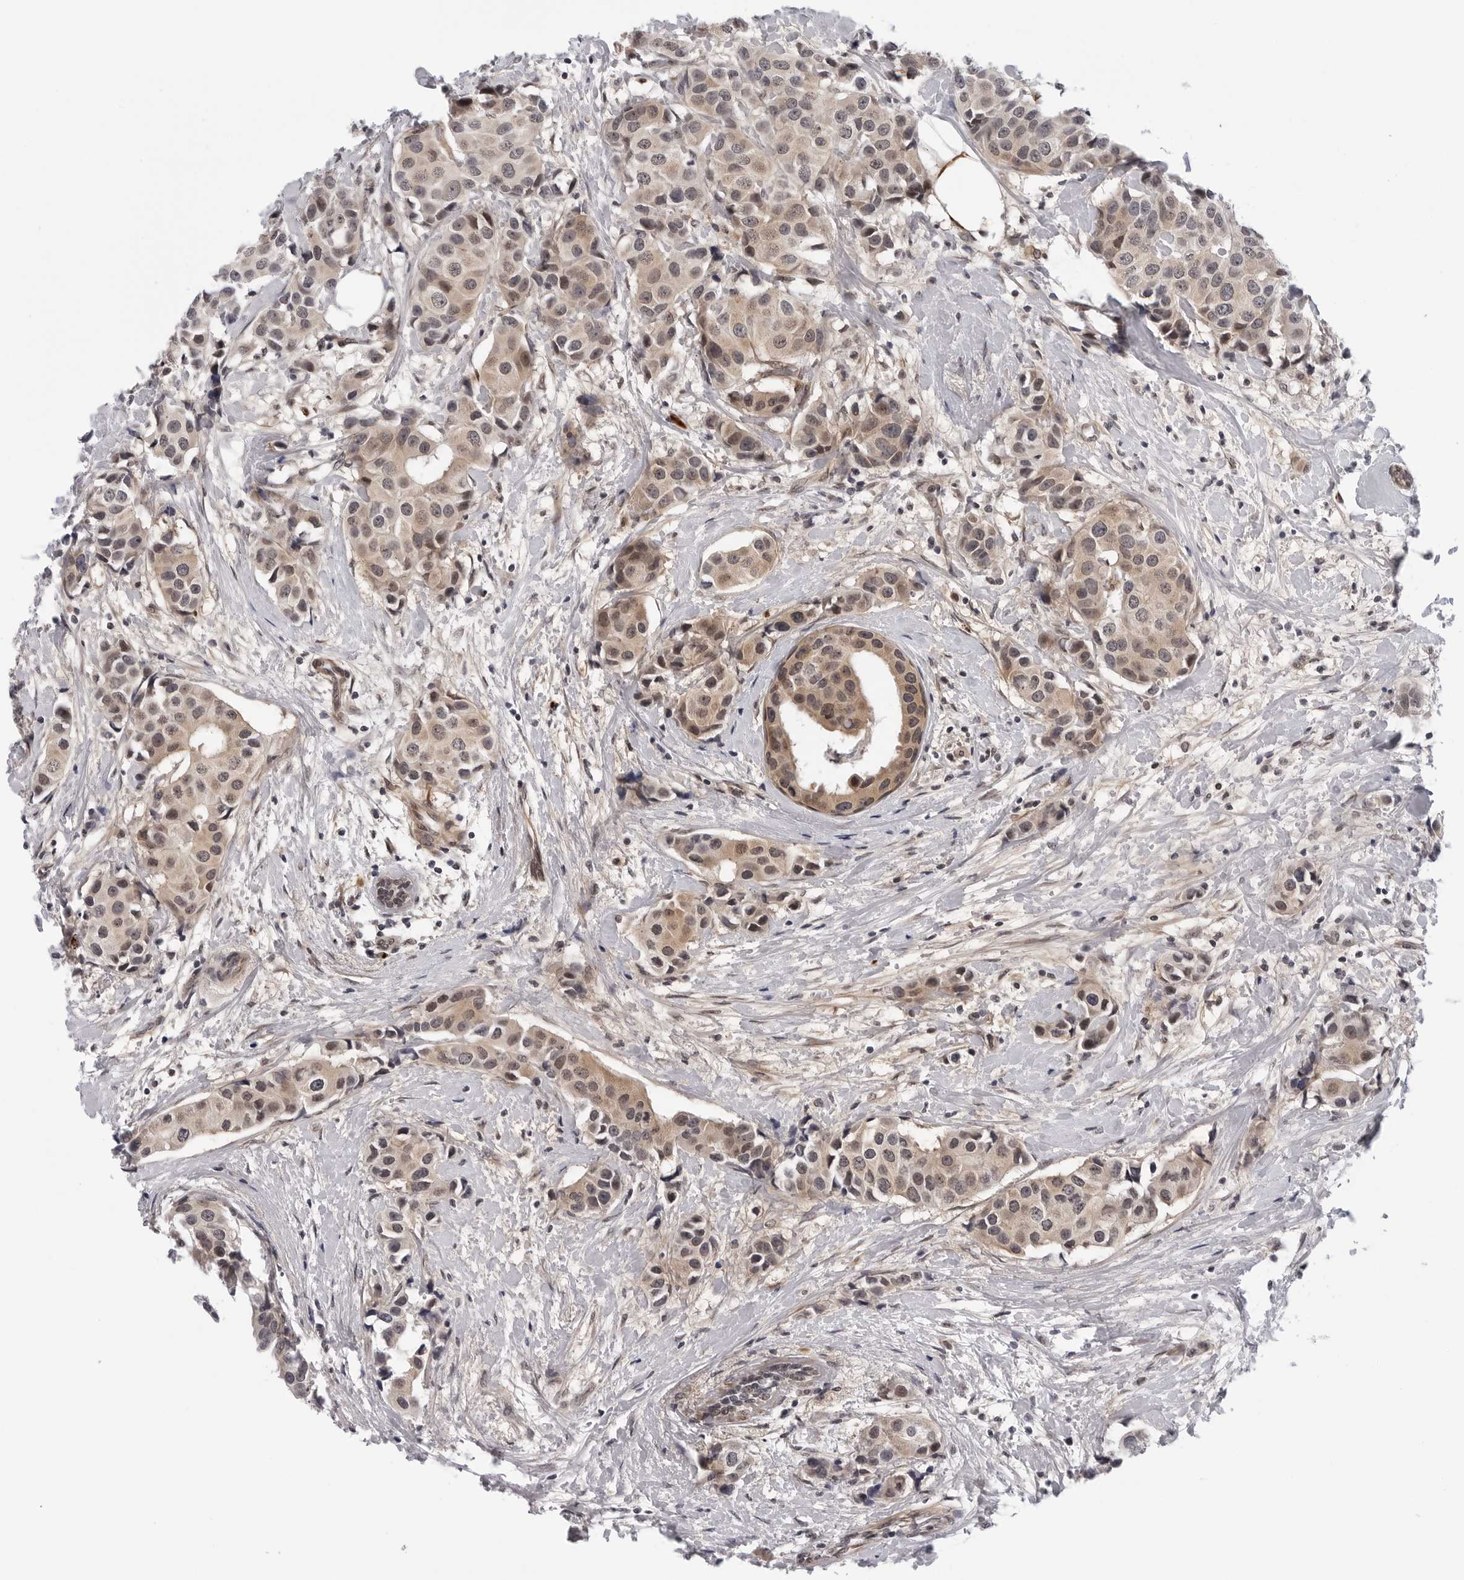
{"staining": {"intensity": "weak", "quantity": ">75%", "location": "cytoplasmic/membranous,nuclear"}, "tissue": "breast cancer", "cell_type": "Tumor cells", "image_type": "cancer", "snomed": [{"axis": "morphology", "description": "Normal tissue, NOS"}, {"axis": "morphology", "description": "Duct carcinoma"}, {"axis": "topography", "description": "Breast"}], "caption": "Immunohistochemistry (IHC) (DAB (3,3'-diaminobenzidine)) staining of human breast intraductal carcinoma demonstrates weak cytoplasmic/membranous and nuclear protein staining in about >75% of tumor cells.", "gene": "KIAA1614", "patient": {"sex": "female", "age": 39}}